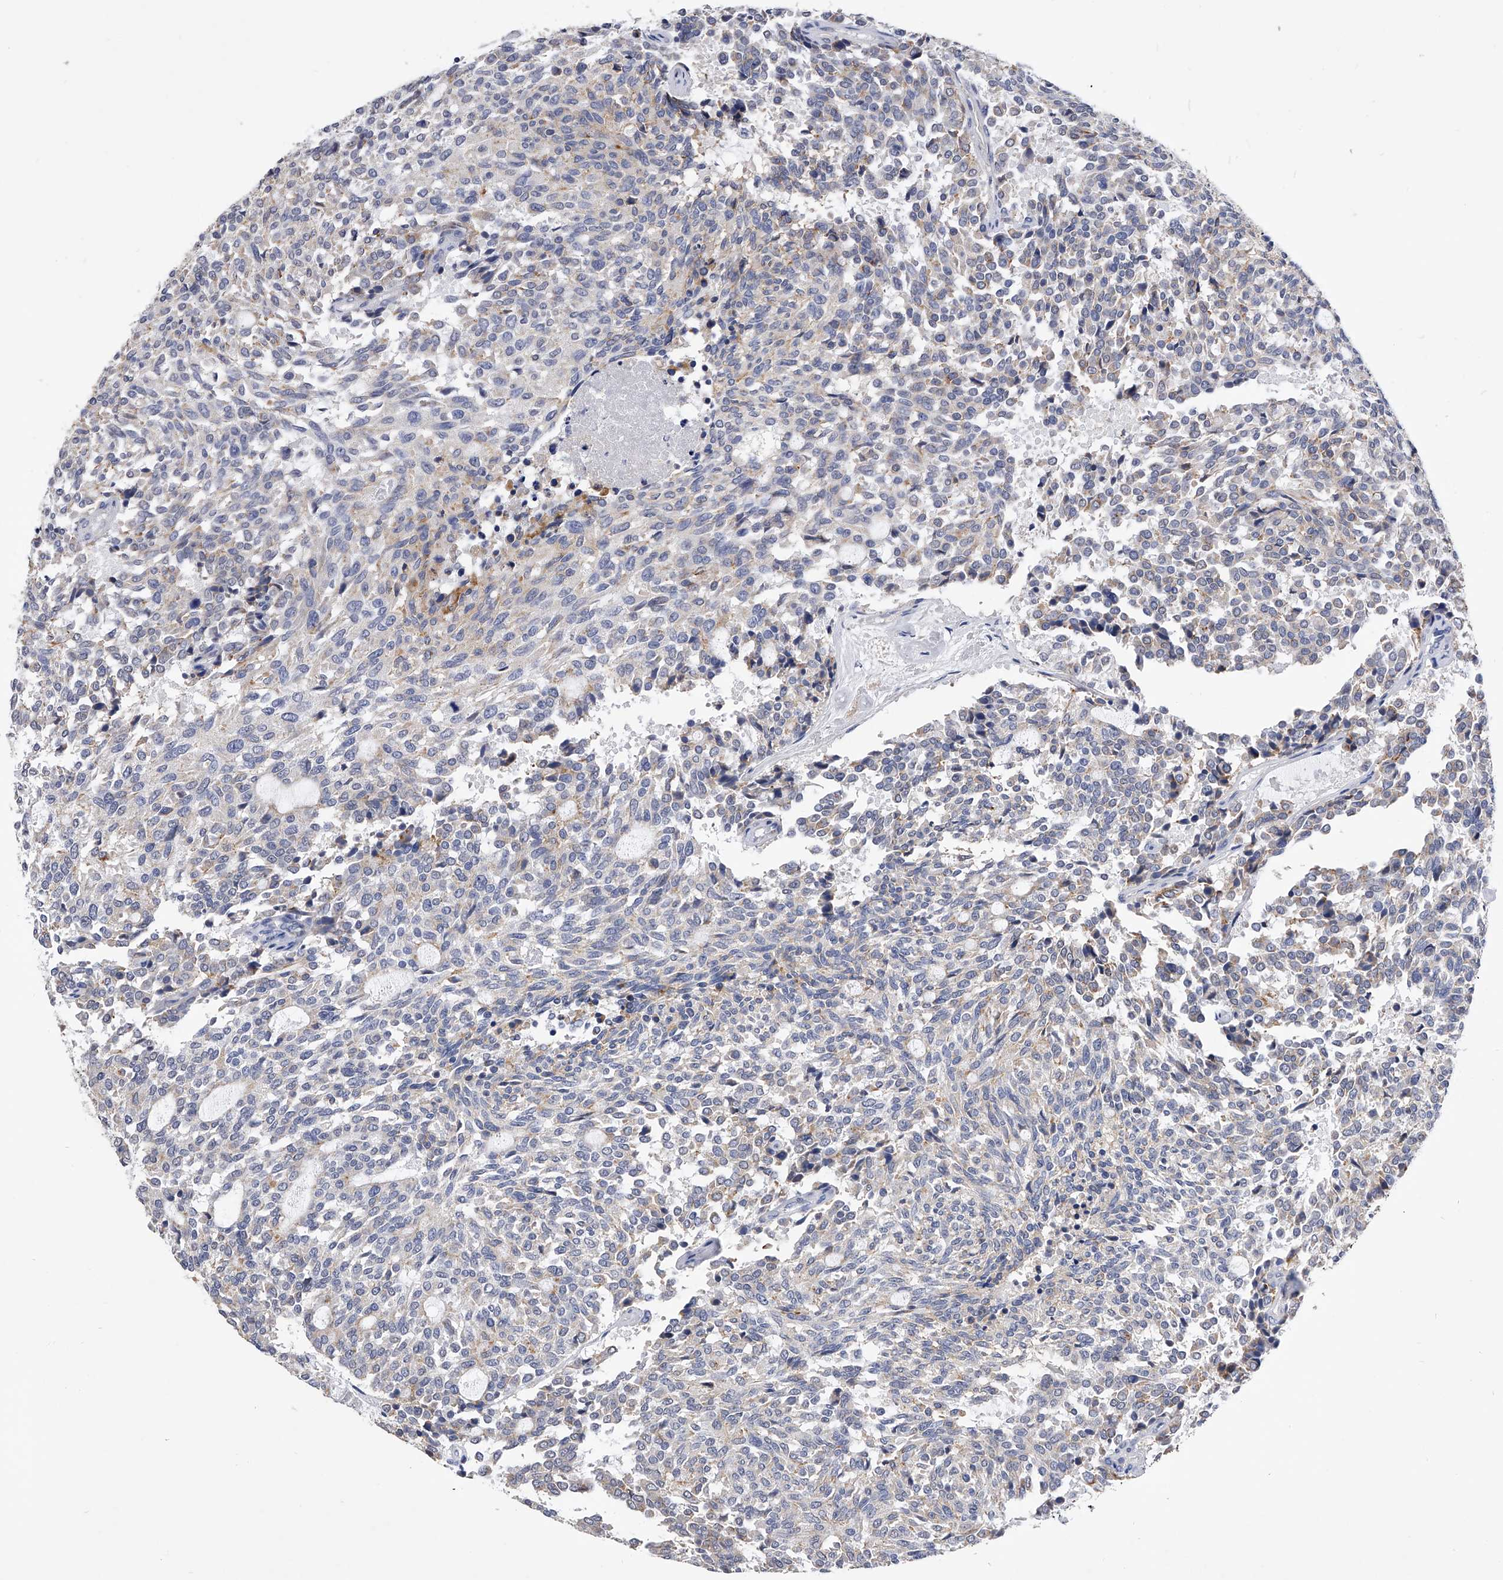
{"staining": {"intensity": "weak", "quantity": "<25%", "location": "cytoplasmic/membranous"}, "tissue": "carcinoid", "cell_type": "Tumor cells", "image_type": "cancer", "snomed": [{"axis": "morphology", "description": "Carcinoid, malignant, NOS"}, {"axis": "topography", "description": "Pancreas"}], "caption": "Immunohistochemistry histopathology image of carcinoid stained for a protein (brown), which exhibits no positivity in tumor cells.", "gene": "ZNF529", "patient": {"sex": "female", "age": 54}}